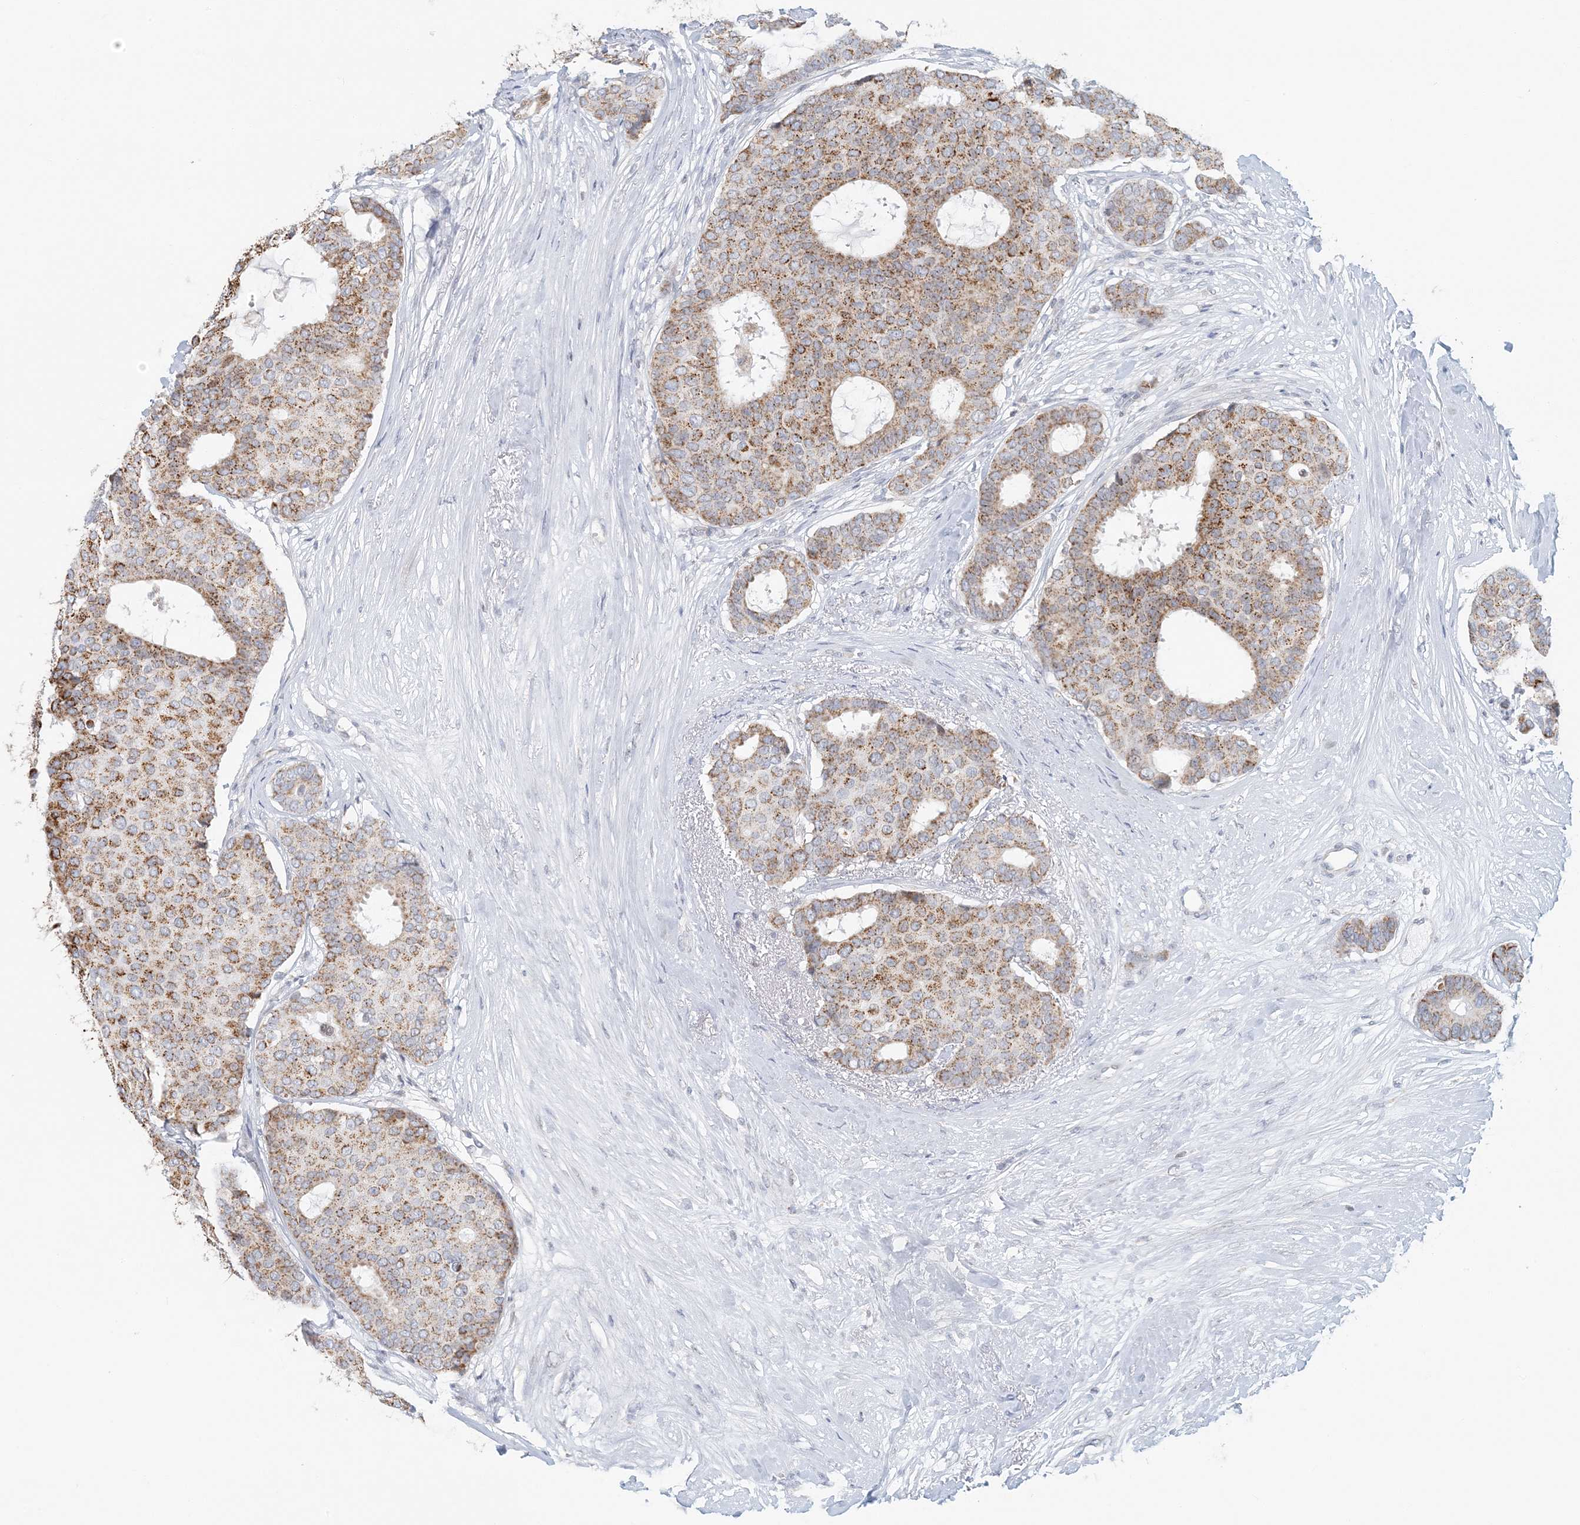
{"staining": {"intensity": "moderate", "quantity": ">75%", "location": "cytoplasmic/membranous"}, "tissue": "breast cancer", "cell_type": "Tumor cells", "image_type": "cancer", "snomed": [{"axis": "morphology", "description": "Duct carcinoma"}, {"axis": "topography", "description": "Breast"}], "caption": "Immunohistochemistry of human breast intraductal carcinoma reveals medium levels of moderate cytoplasmic/membranous positivity in approximately >75% of tumor cells.", "gene": "BDH1", "patient": {"sex": "female", "age": 75}}